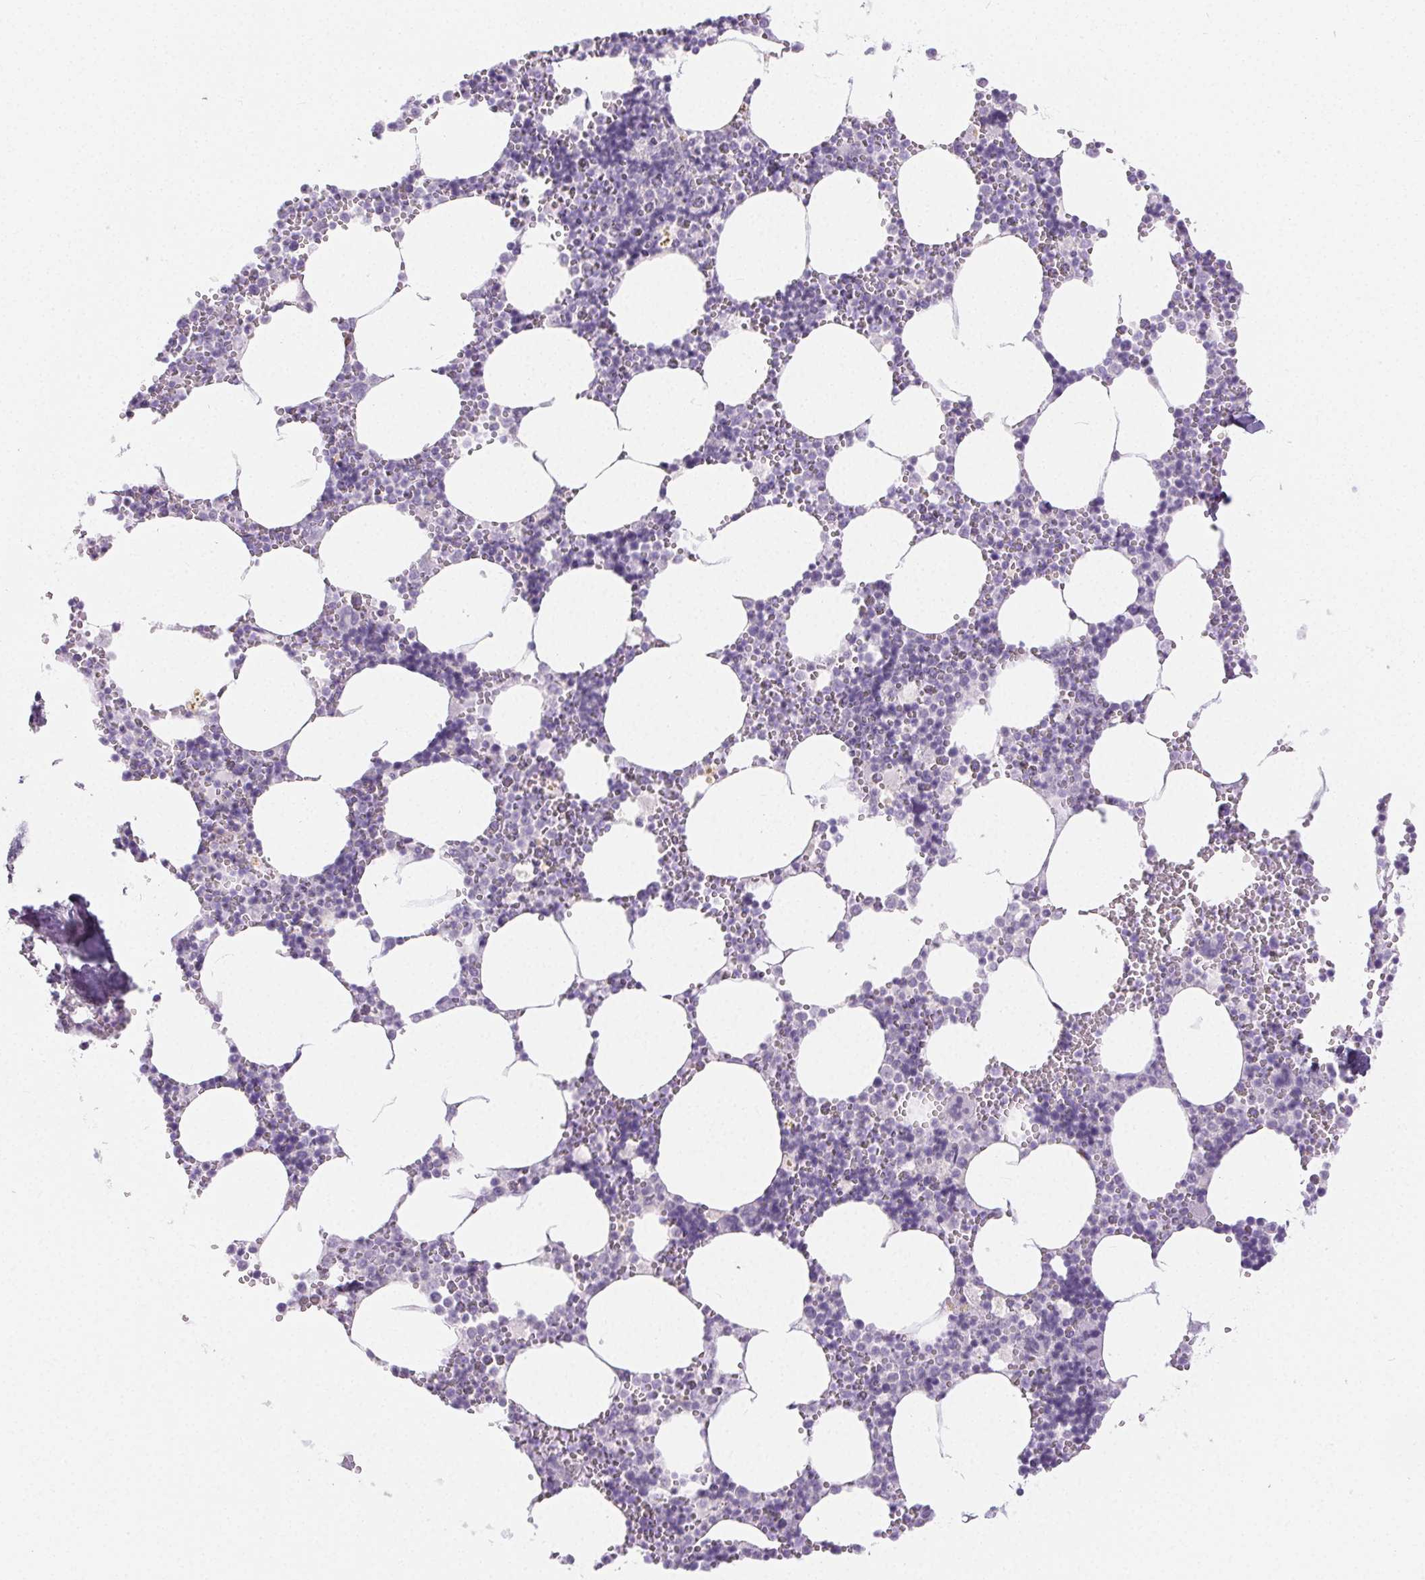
{"staining": {"intensity": "negative", "quantity": "none", "location": "none"}, "tissue": "bone marrow", "cell_type": "Hematopoietic cells", "image_type": "normal", "snomed": [{"axis": "morphology", "description": "Normal tissue, NOS"}, {"axis": "topography", "description": "Bone marrow"}], "caption": "DAB (3,3'-diaminobenzidine) immunohistochemical staining of normal bone marrow reveals no significant expression in hematopoietic cells.", "gene": "PI3", "patient": {"sex": "male", "age": 54}}